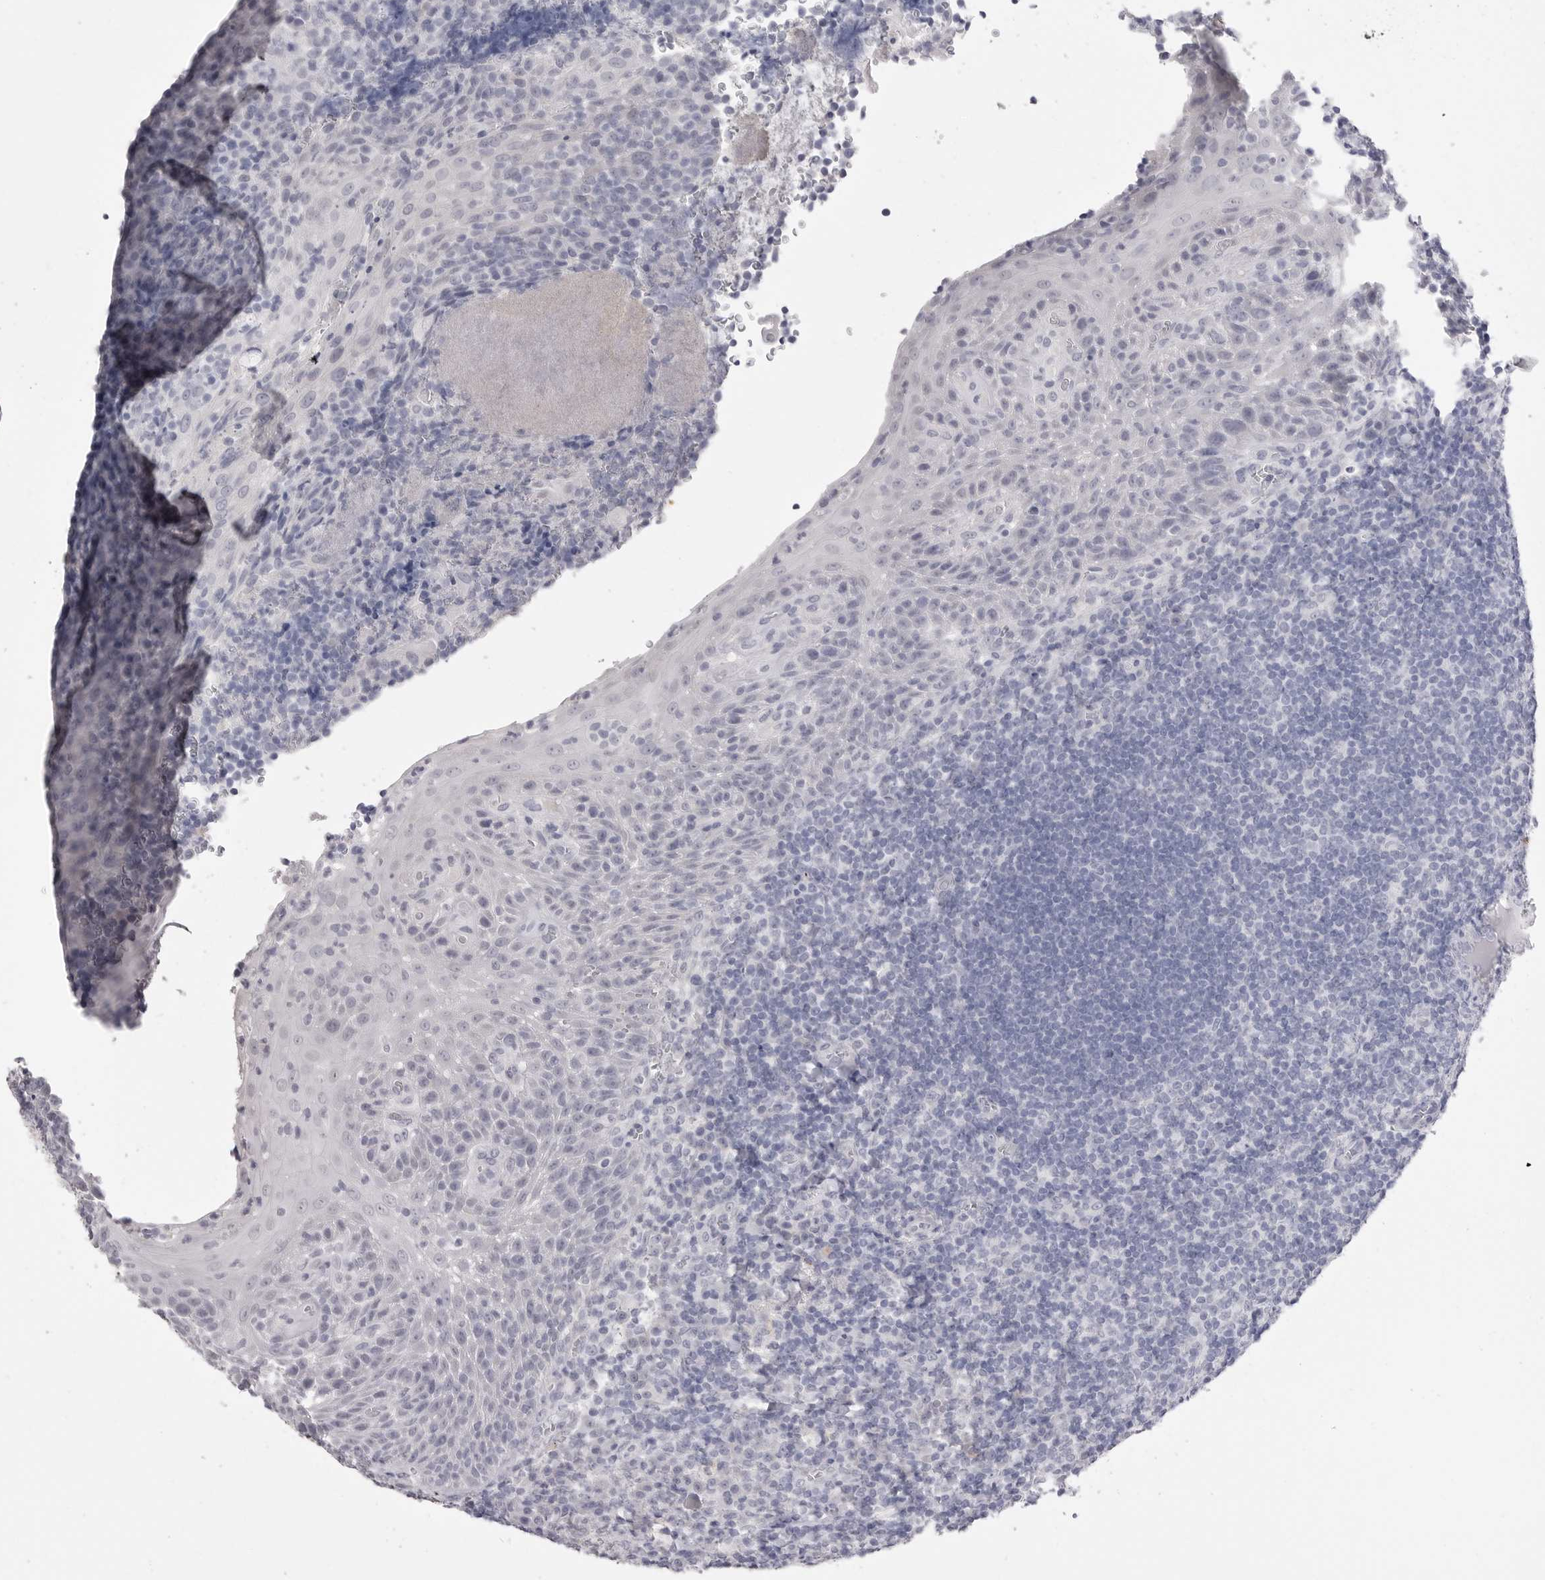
{"staining": {"intensity": "negative", "quantity": "none", "location": "none"}, "tissue": "tonsil", "cell_type": "Germinal center cells", "image_type": "normal", "snomed": [{"axis": "morphology", "description": "Normal tissue, NOS"}, {"axis": "topography", "description": "Tonsil"}], "caption": "A photomicrograph of human tonsil is negative for staining in germinal center cells. (Brightfield microscopy of DAB (3,3'-diaminobenzidine) IHC at high magnification).", "gene": "CPB1", "patient": {"sex": "male", "age": 37}}